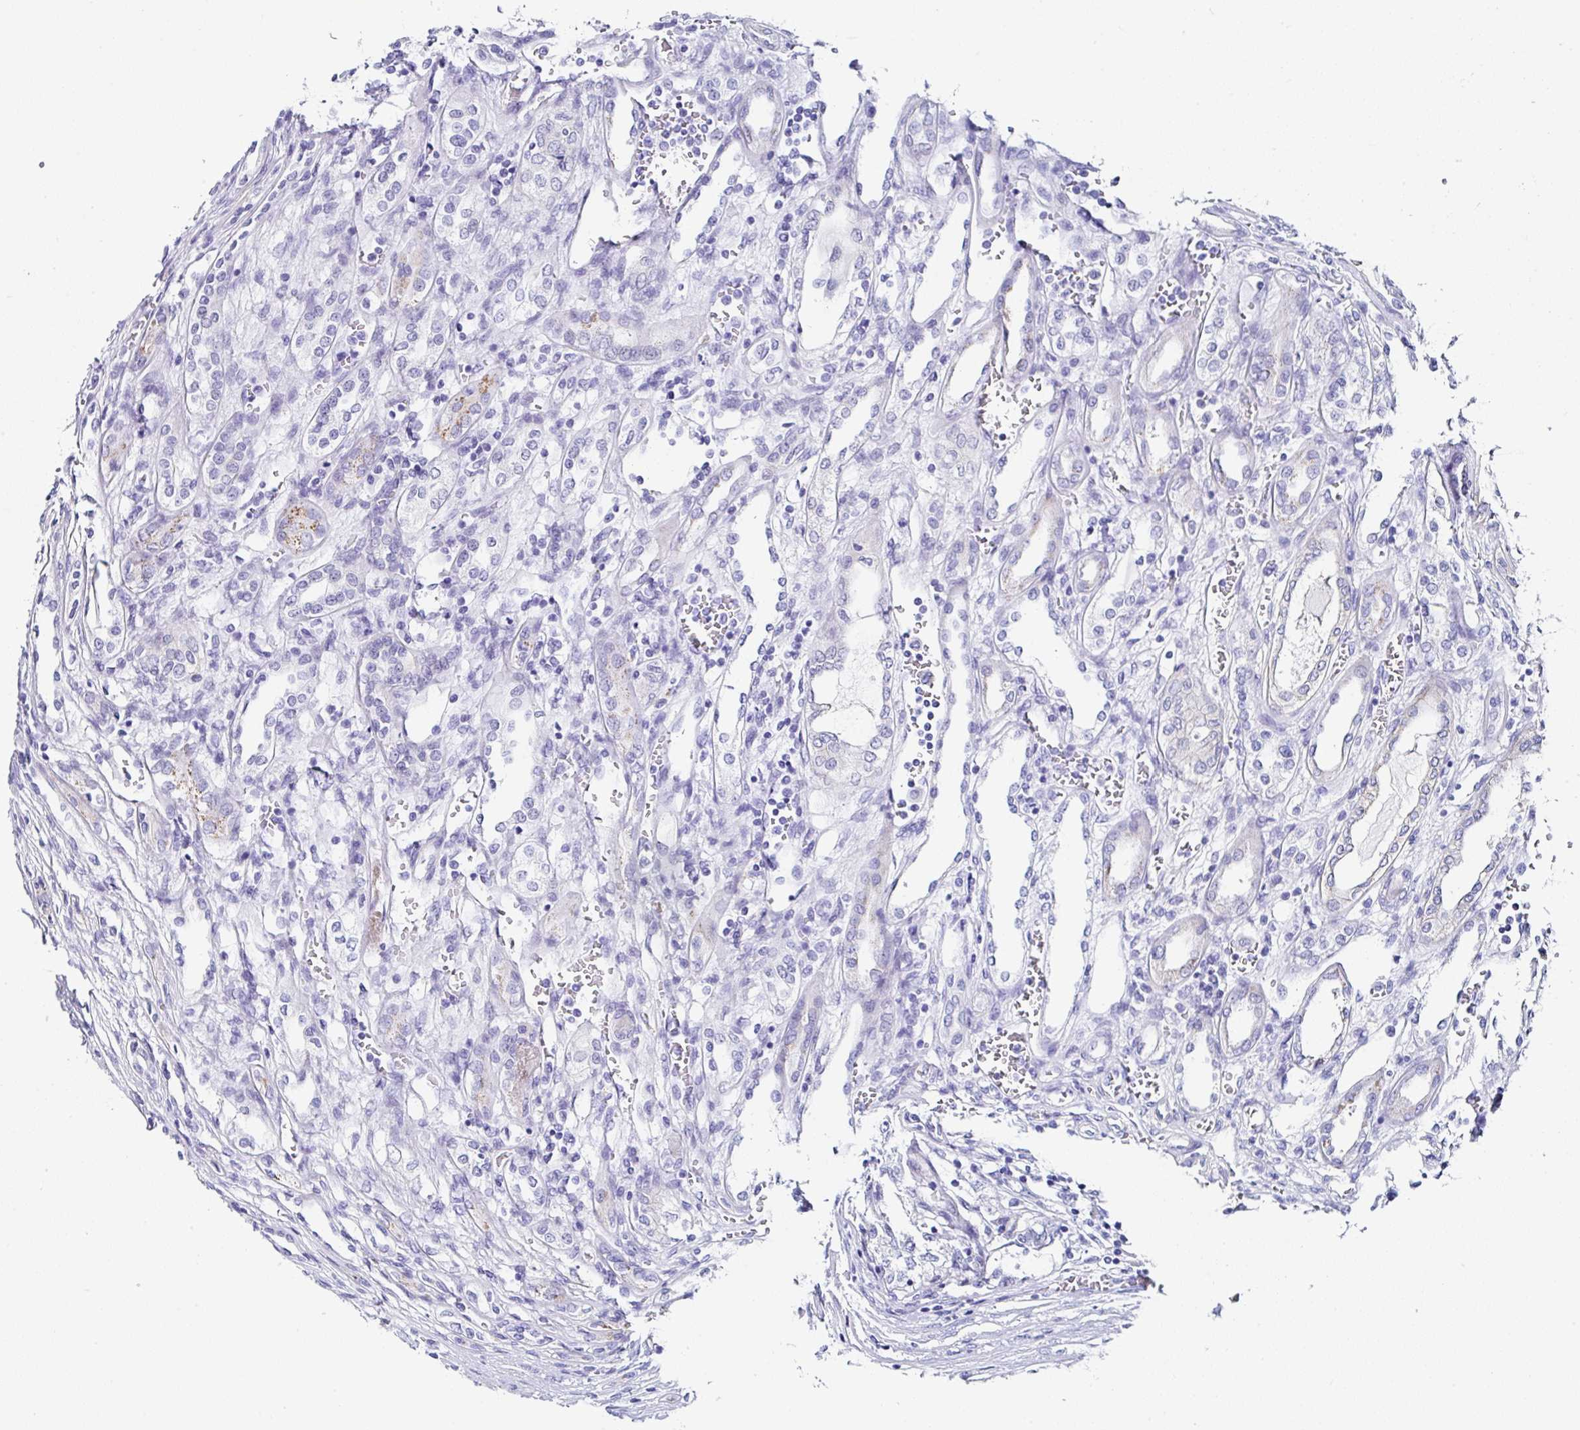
{"staining": {"intensity": "negative", "quantity": "none", "location": "none"}, "tissue": "renal cancer", "cell_type": "Tumor cells", "image_type": "cancer", "snomed": [{"axis": "morphology", "description": "Adenocarcinoma, NOS"}, {"axis": "topography", "description": "Kidney"}], "caption": "A high-resolution micrograph shows immunohistochemistry (IHC) staining of renal adenocarcinoma, which demonstrates no significant expression in tumor cells. Nuclei are stained in blue.", "gene": "TMPRSS11E", "patient": {"sex": "female", "age": 54}}